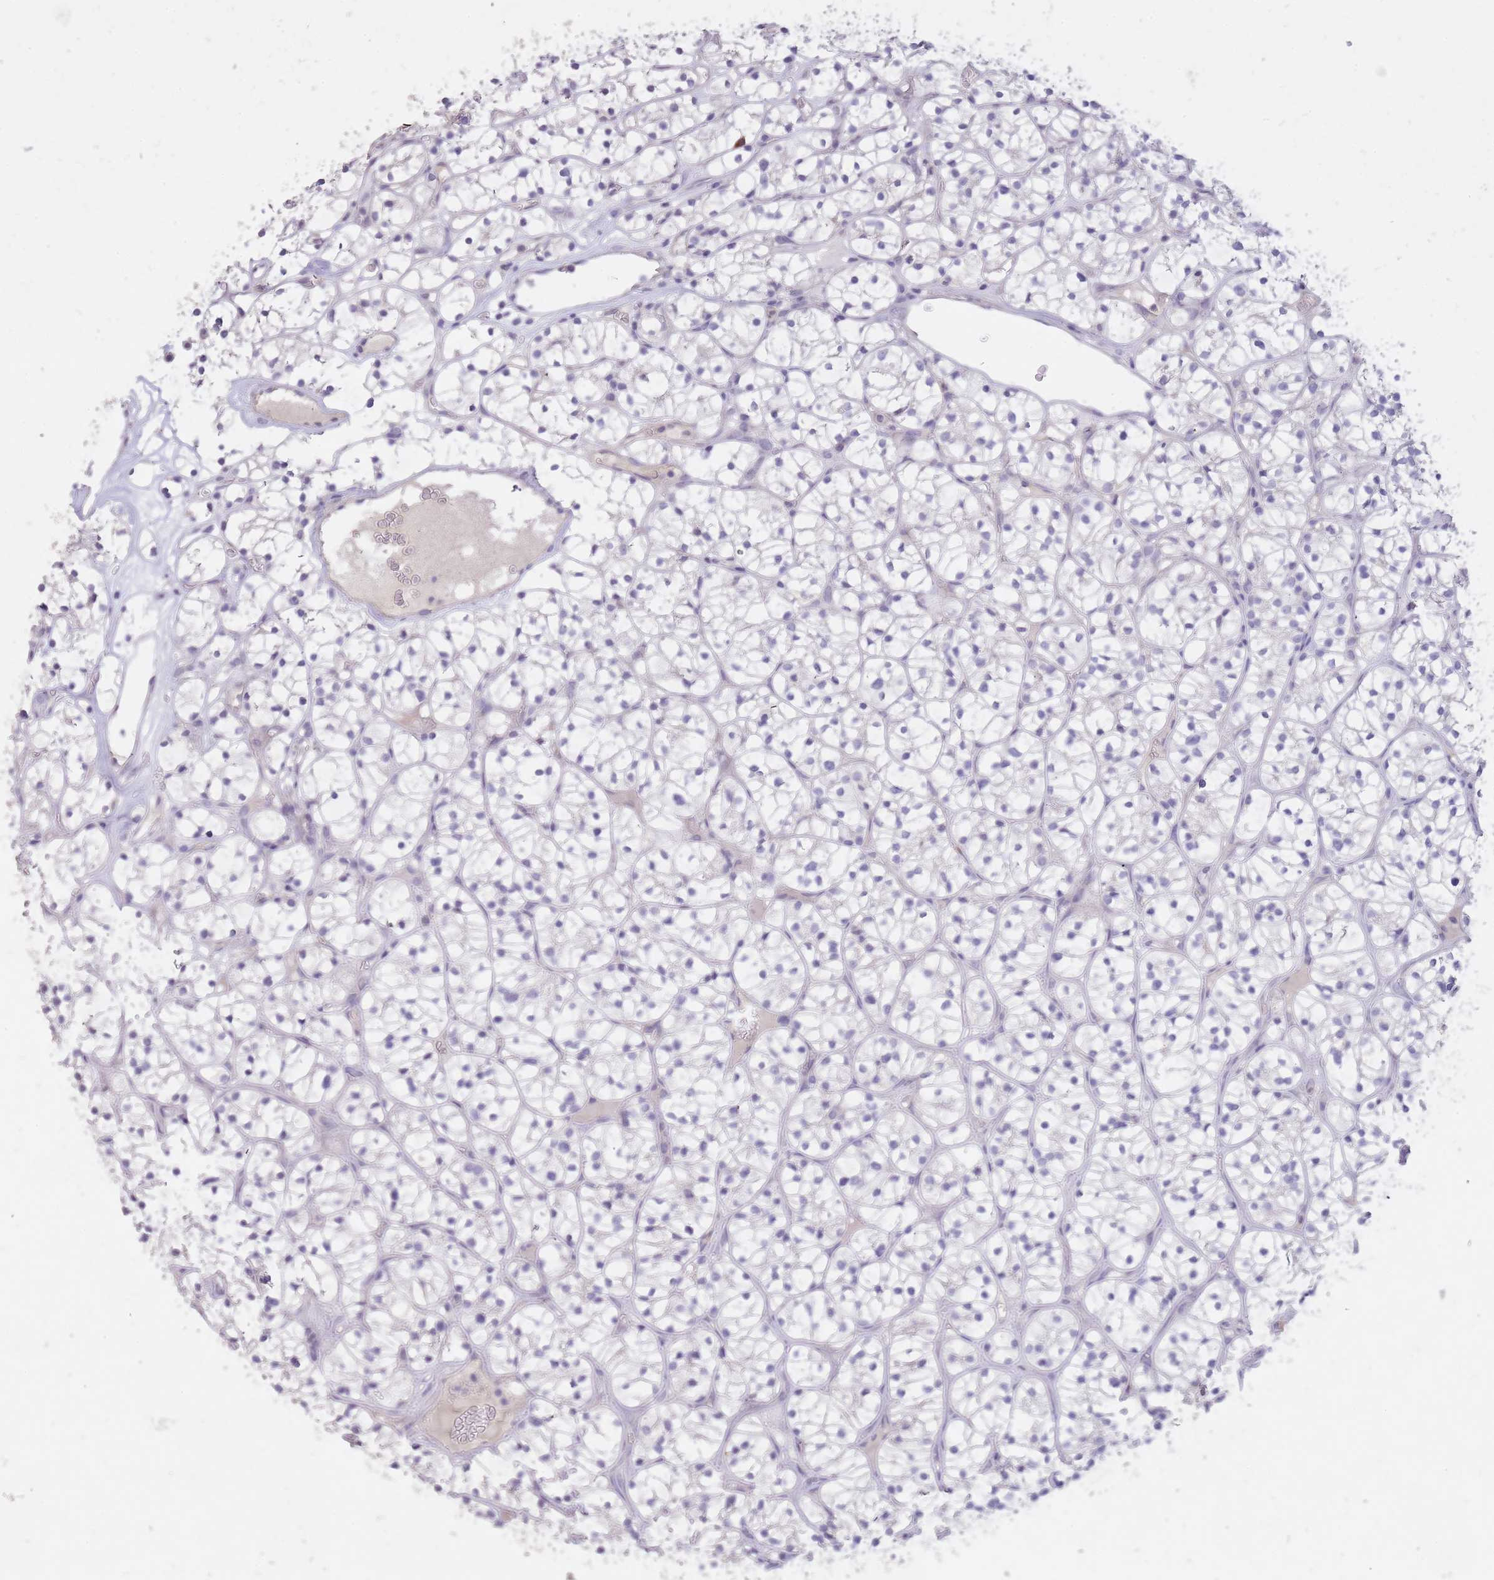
{"staining": {"intensity": "negative", "quantity": "none", "location": "none"}, "tissue": "renal cancer", "cell_type": "Tumor cells", "image_type": "cancer", "snomed": [{"axis": "morphology", "description": "Adenocarcinoma, NOS"}, {"axis": "topography", "description": "Kidney"}], "caption": "High magnification brightfield microscopy of renal cancer (adenocarcinoma) stained with DAB (3,3'-diaminobenzidine) (brown) and counterstained with hematoxylin (blue): tumor cells show no significant staining.", "gene": "FRG2C", "patient": {"sex": "female", "age": 64}}